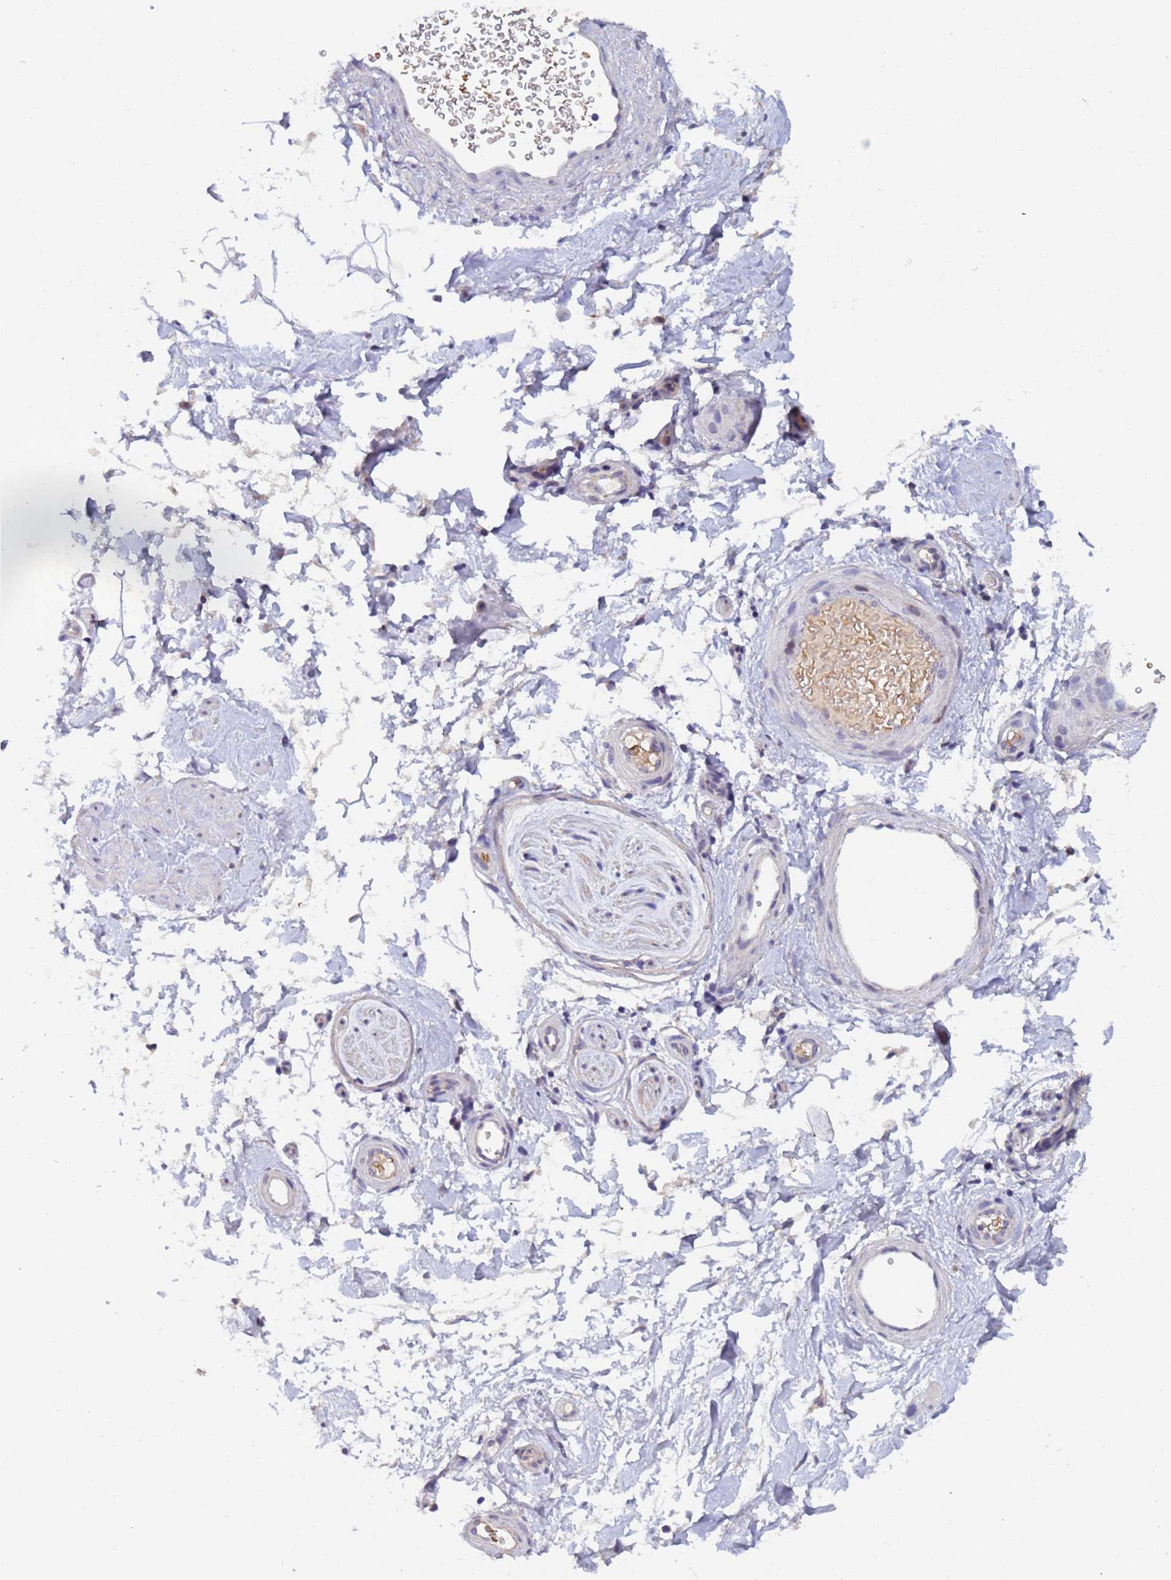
{"staining": {"intensity": "negative", "quantity": "none", "location": "none"}, "tissue": "adipose tissue", "cell_type": "Adipocytes", "image_type": "normal", "snomed": [{"axis": "morphology", "description": "Normal tissue, NOS"}, {"axis": "topography", "description": "Soft tissue"}, {"axis": "topography", "description": "Adipose tissue"}, {"axis": "topography", "description": "Vascular tissue"}, {"axis": "topography", "description": "Peripheral nerve tissue"}], "caption": "DAB immunohistochemical staining of unremarkable human adipose tissue reveals no significant positivity in adipocytes. (IHC, brightfield microscopy, high magnification).", "gene": "IHO1", "patient": {"sex": "male", "age": 74}}